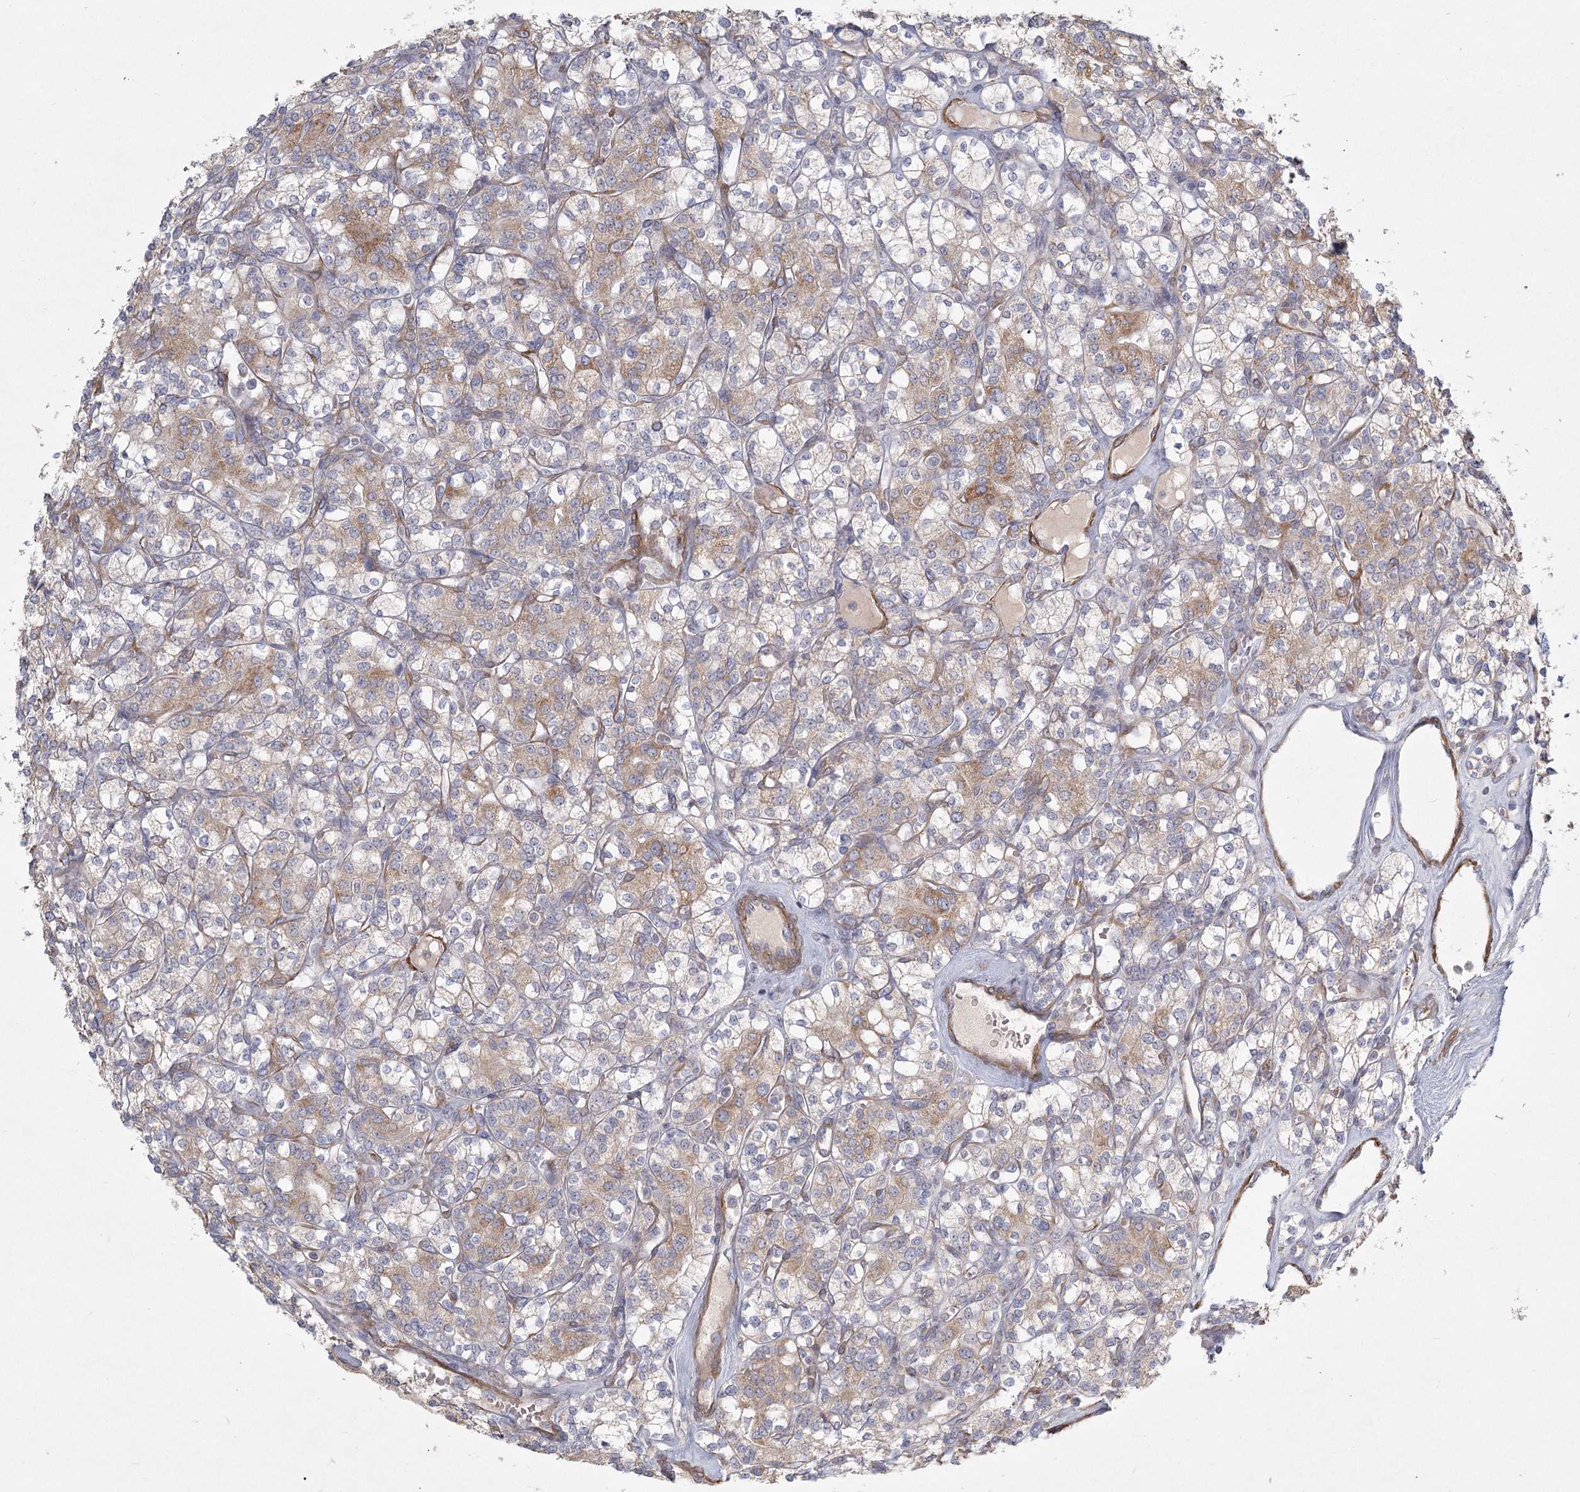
{"staining": {"intensity": "weak", "quantity": ">75%", "location": "cytoplasmic/membranous"}, "tissue": "renal cancer", "cell_type": "Tumor cells", "image_type": "cancer", "snomed": [{"axis": "morphology", "description": "Adenocarcinoma, NOS"}, {"axis": "topography", "description": "Kidney"}], "caption": "Renal cancer stained with DAB IHC exhibits low levels of weak cytoplasmic/membranous staining in approximately >75% of tumor cells. The staining was performed using DAB, with brown indicating positive protein expression. Nuclei are stained blue with hematoxylin.", "gene": "INPP4B", "patient": {"sex": "male", "age": 77}}